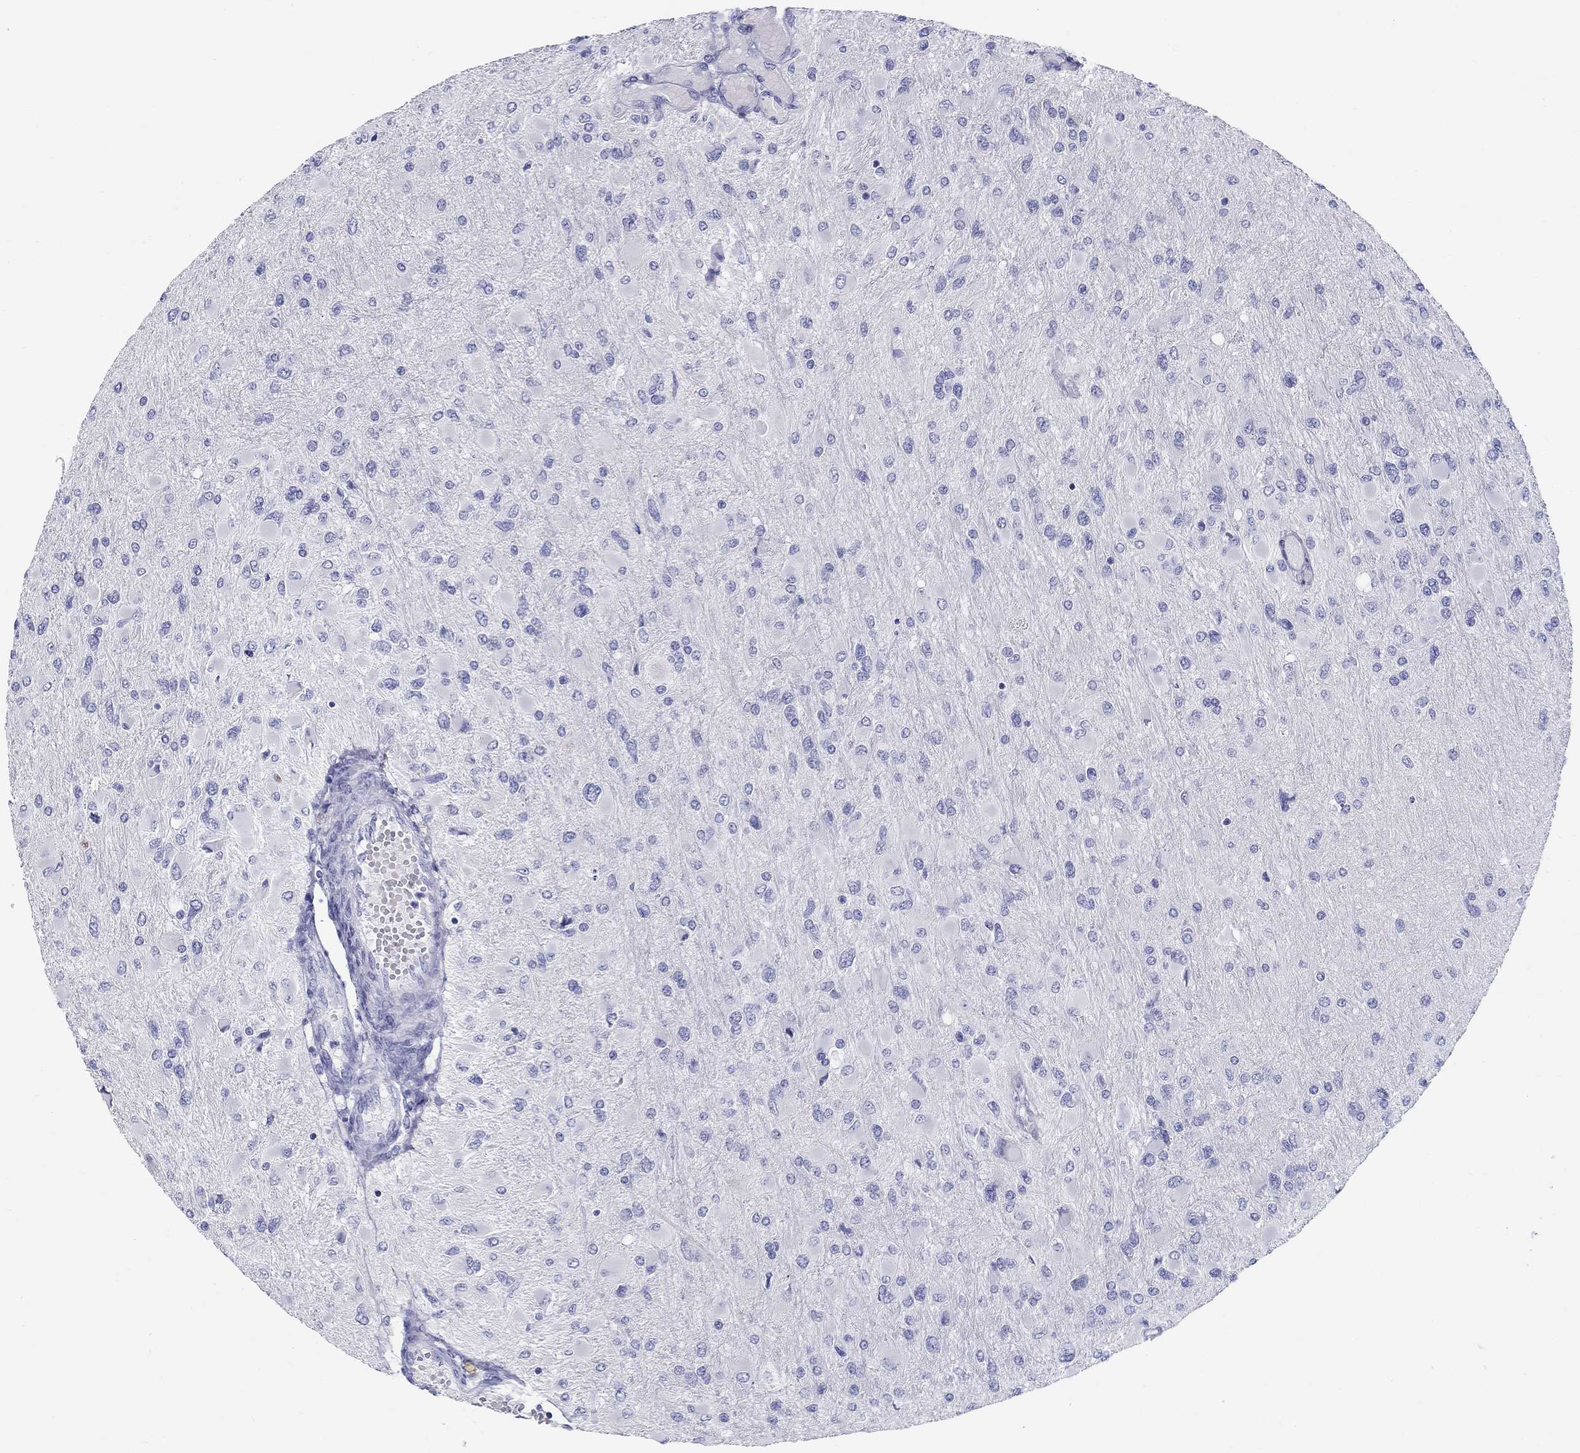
{"staining": {"intensity": "negative", "quantity": "none", "location": "none"}, "tissue": "glioma", "cell_type": "Tumor cells", "image_type": "cancer", "snomed": [{"axis": "morphology", "description": "Glioma, malignant, High grade"}, {"axis": "topography", "description": "Cerebral cortex"}], "caption": "Histopathology image shows no significant protein staining in tumor cells of glioma.", "gene": "LAMP5", "patient": {"sex": "female", "age": 36}}